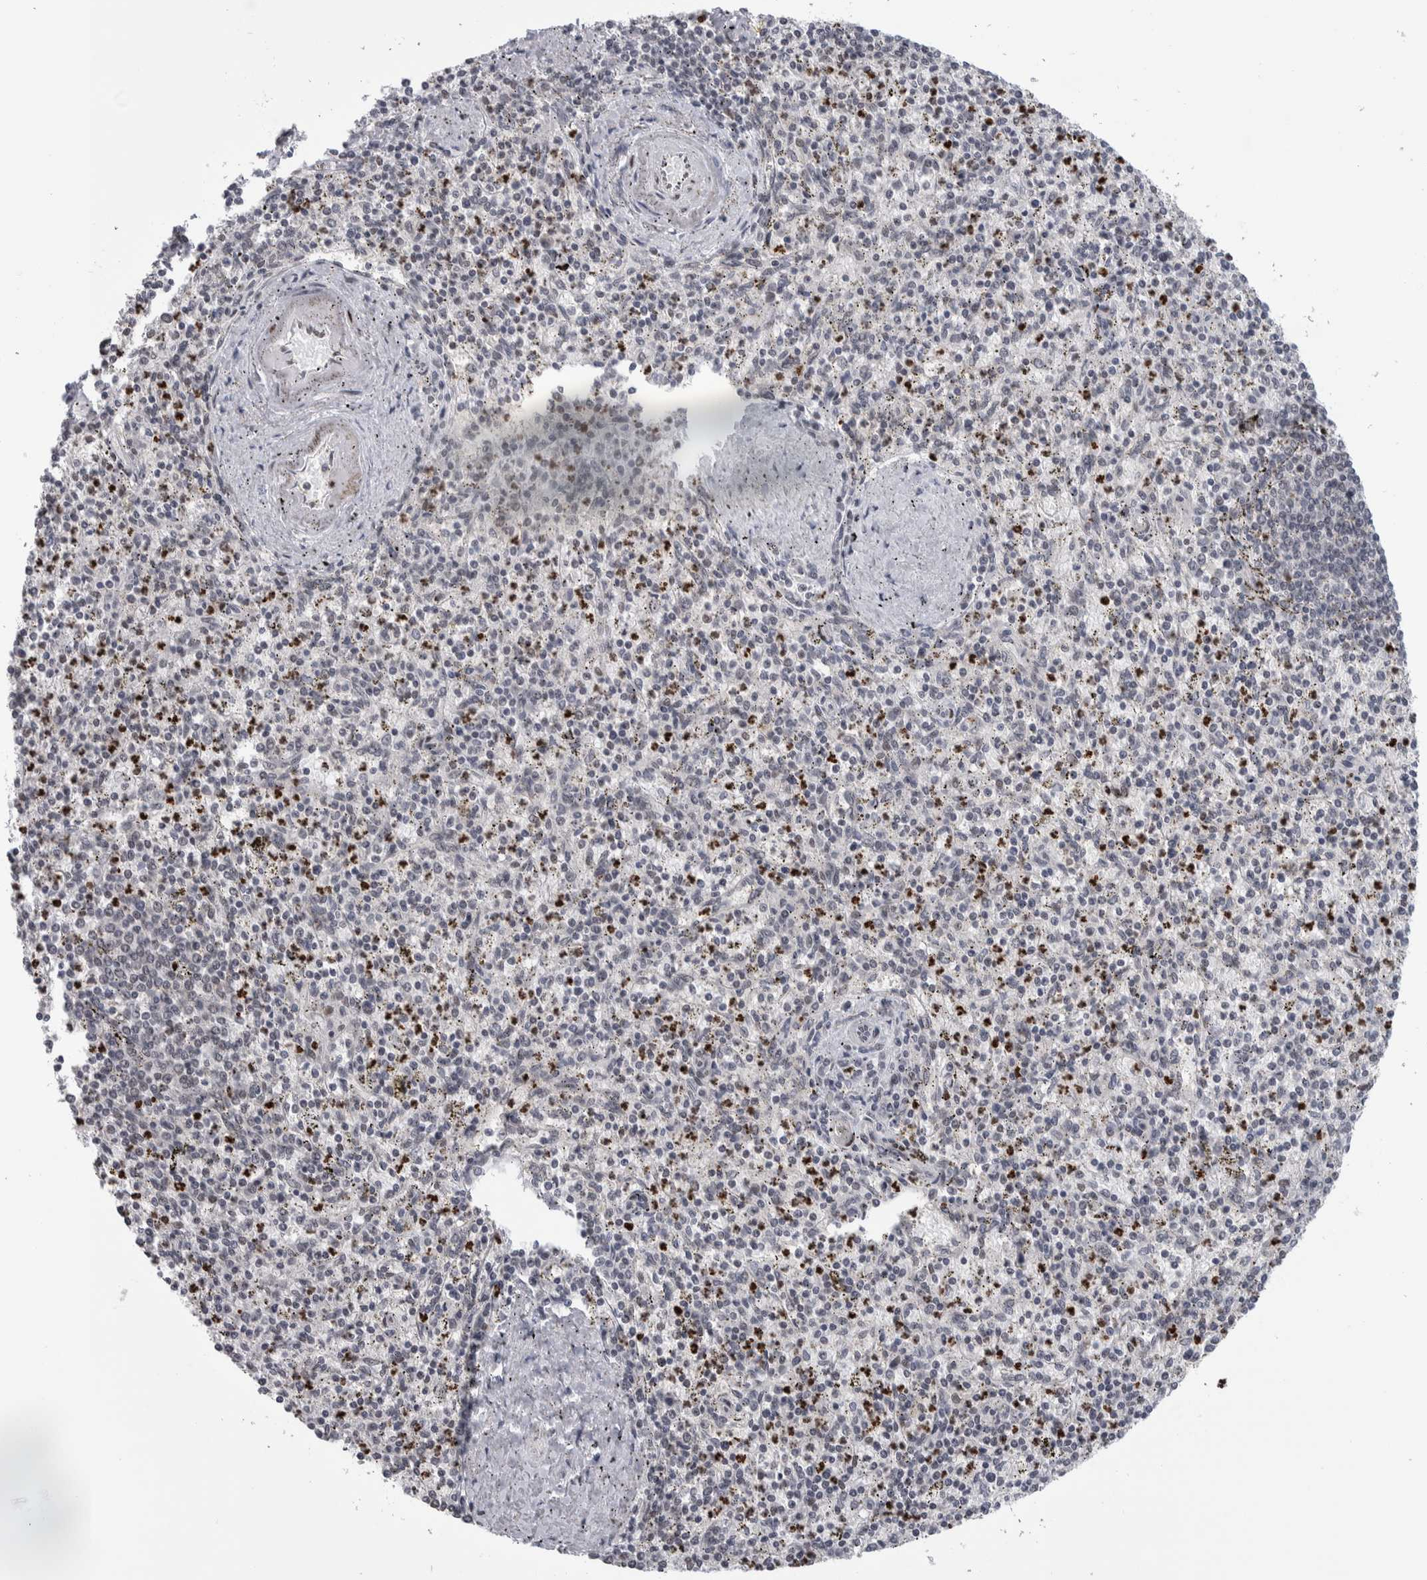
{"staining": {"intensity": "weak", "quantity": "25%-75%", "location": "nuclear"}, "tissue": "spleen", "cell_type": "Cells in red pulp", "image_type": "normal", "snomed": [{"axis": "morphology", "description": "Normal tissue, NOS"}, {"axis": "topography", "description": "Spleen"}], "caption": "High-magnification brightfield microscopy of benign spleen stained with DAB (brown) and counterstained with hematoxylin (blue). cells in red pulp exhibit weak nuclear staining is identified in approximately25%-75% of cells. (IHC, brightfield microscopy, high magnification).", "gene": "HEXIM2", "patient": {"sex": "male", "age": 72}}